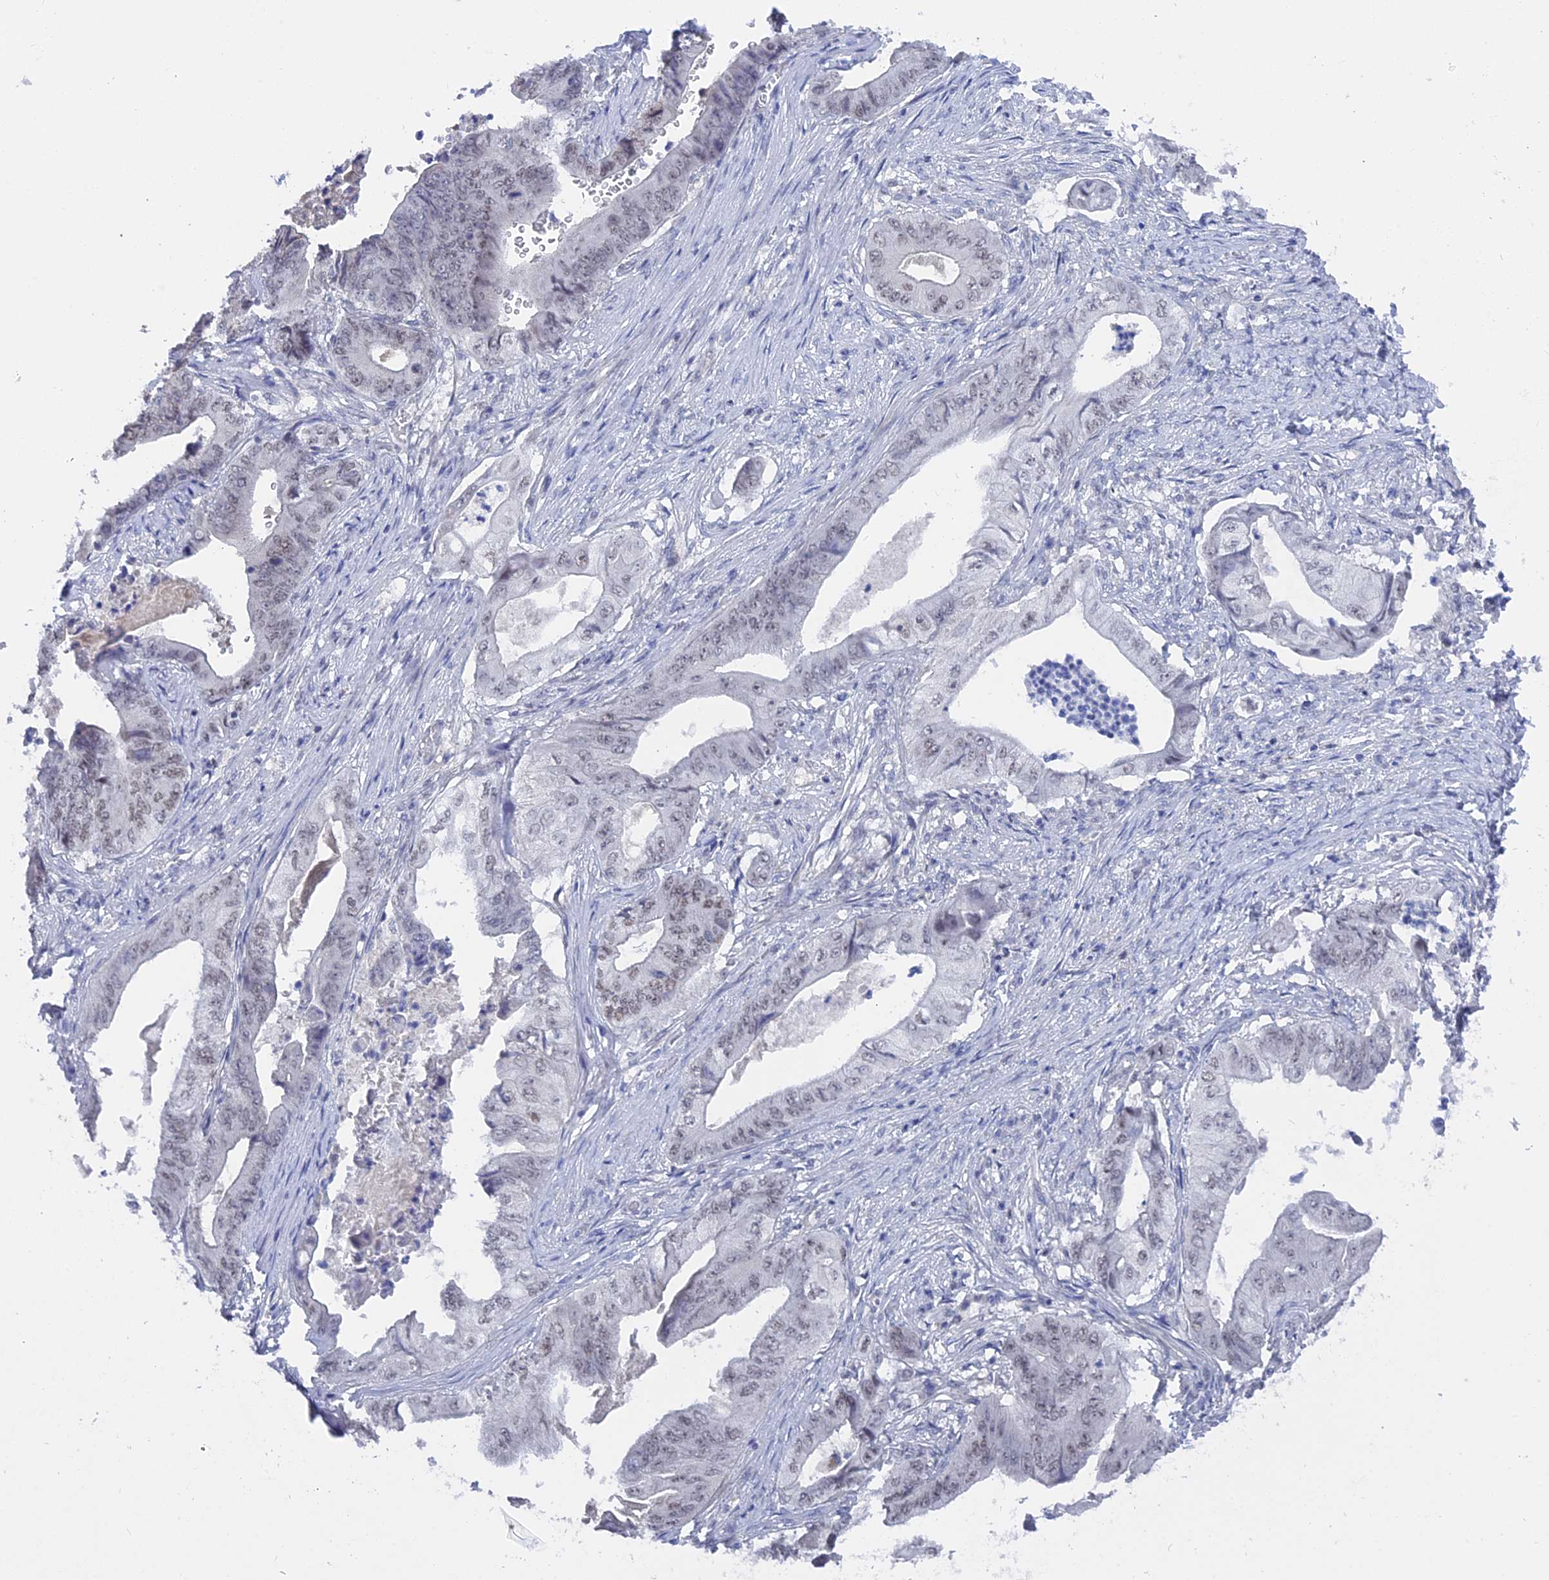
{"staining": {"intensity": "weak", "quantity": "<25%", "location": "nuclear"}, "tissue": "stomach cancer", "cell_type": "Tumor cells", "image_type": "cancer", "snomed": [{"axis": "morphology", "description": "Adenocarcinoma, NOS"}, {"axis": "topography", "description": "Stomach"}], "caption": "High power microscopy histopathology image of an immunohistochemistry (IHC) image of adenocarcinoma (stomach), revealing no significant positivity in tumor cells.", "gene": "BRD2", "patient": {"sex": "female", "age": 73}}